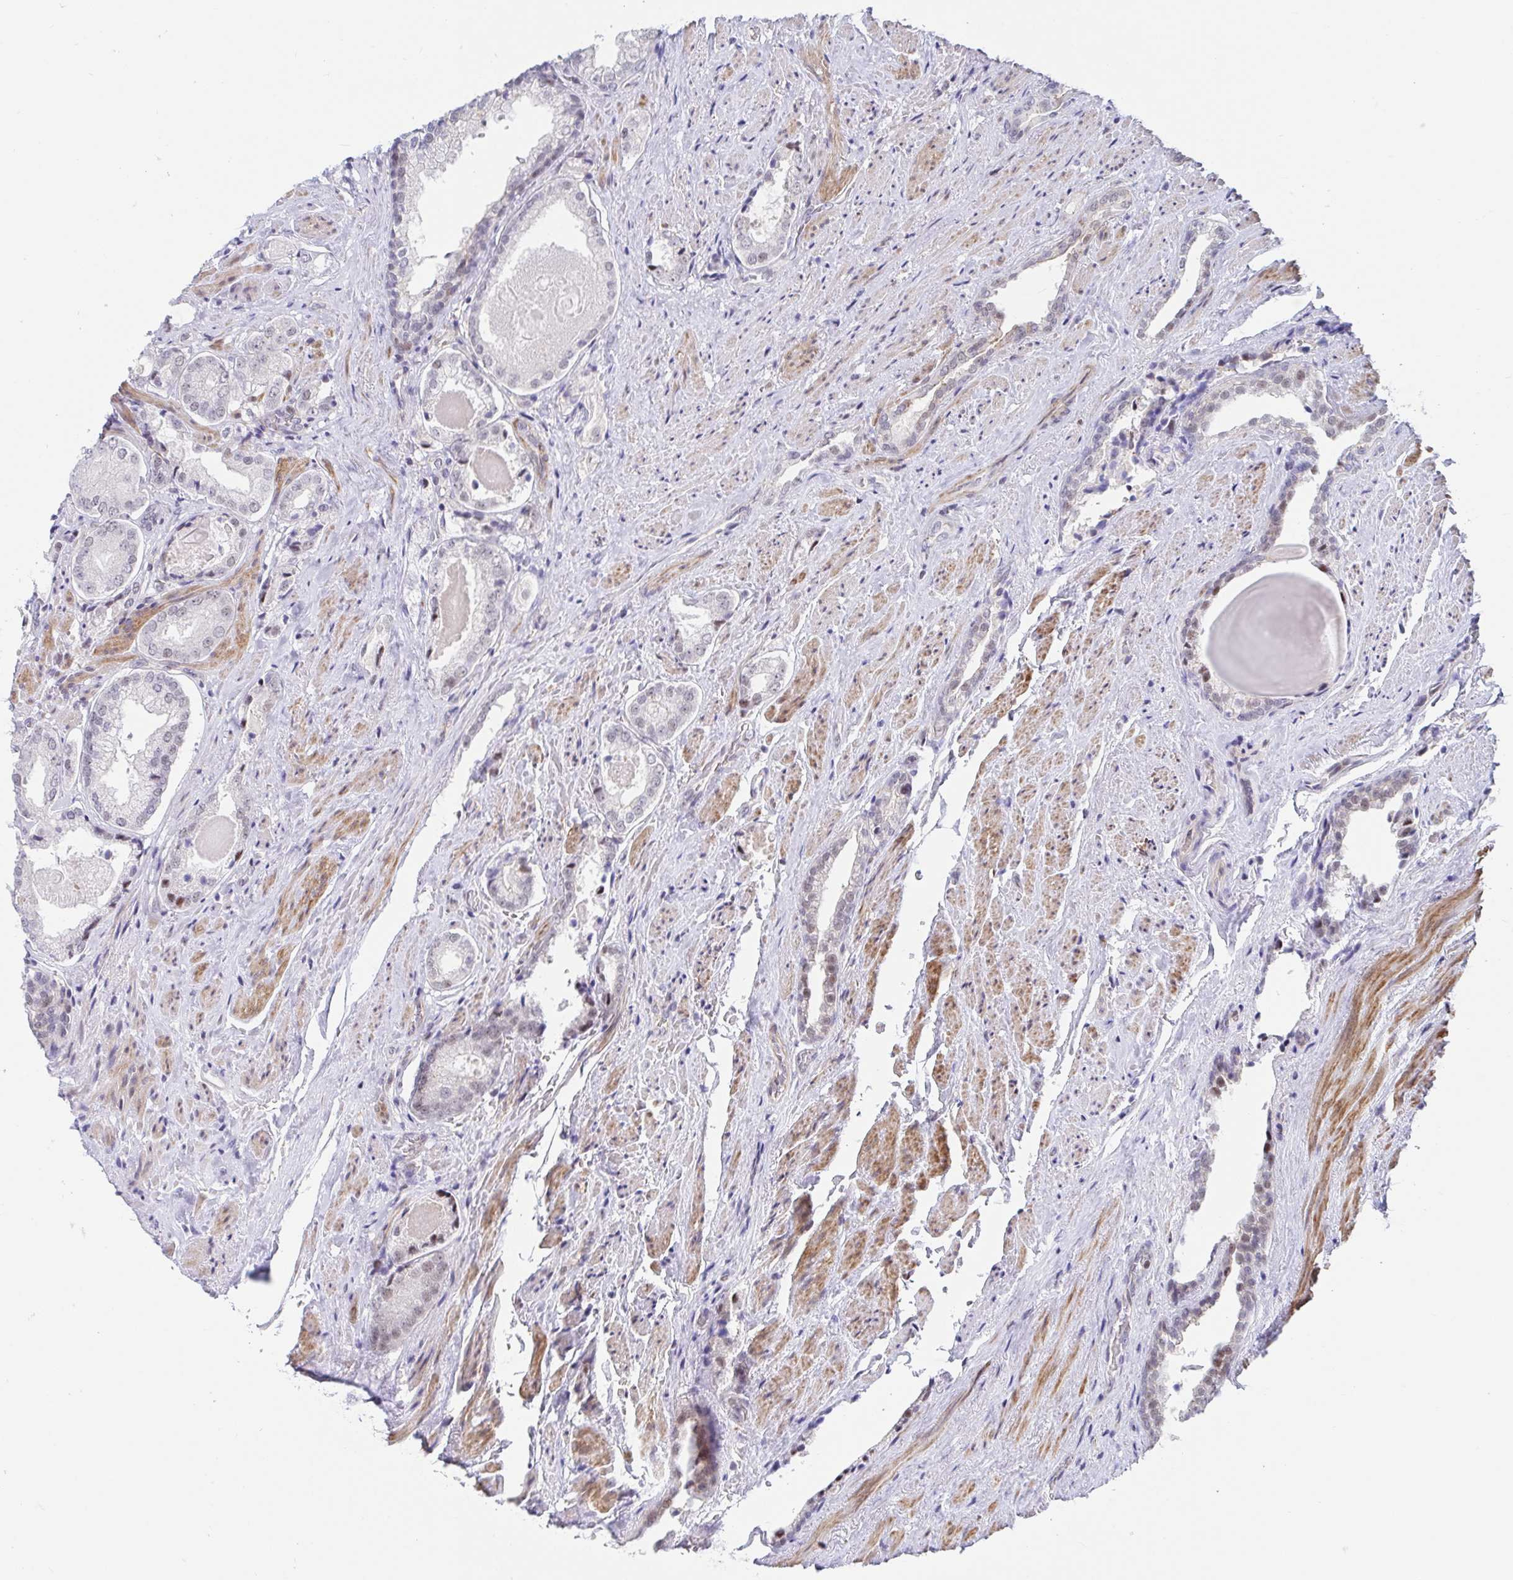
{"staining": {"intensity": "negative", "quantity": "none", "location": "none"}, "tissue": "prostate cancer", "cell_type": "Tumor cells", "image_type": "cancer", "snomed": [{"axis": "morphology", "description": "Adenocarcinoma, High grade"}, {"axis": "topography", "description": "Prostate"}], "caption": "An IHC histopathology image of prostate cancer is shown. There is no staining in tumor cells of prostate cancer.", "gene": "WDR72", "patient": {"sex": "male", "age": 65}}